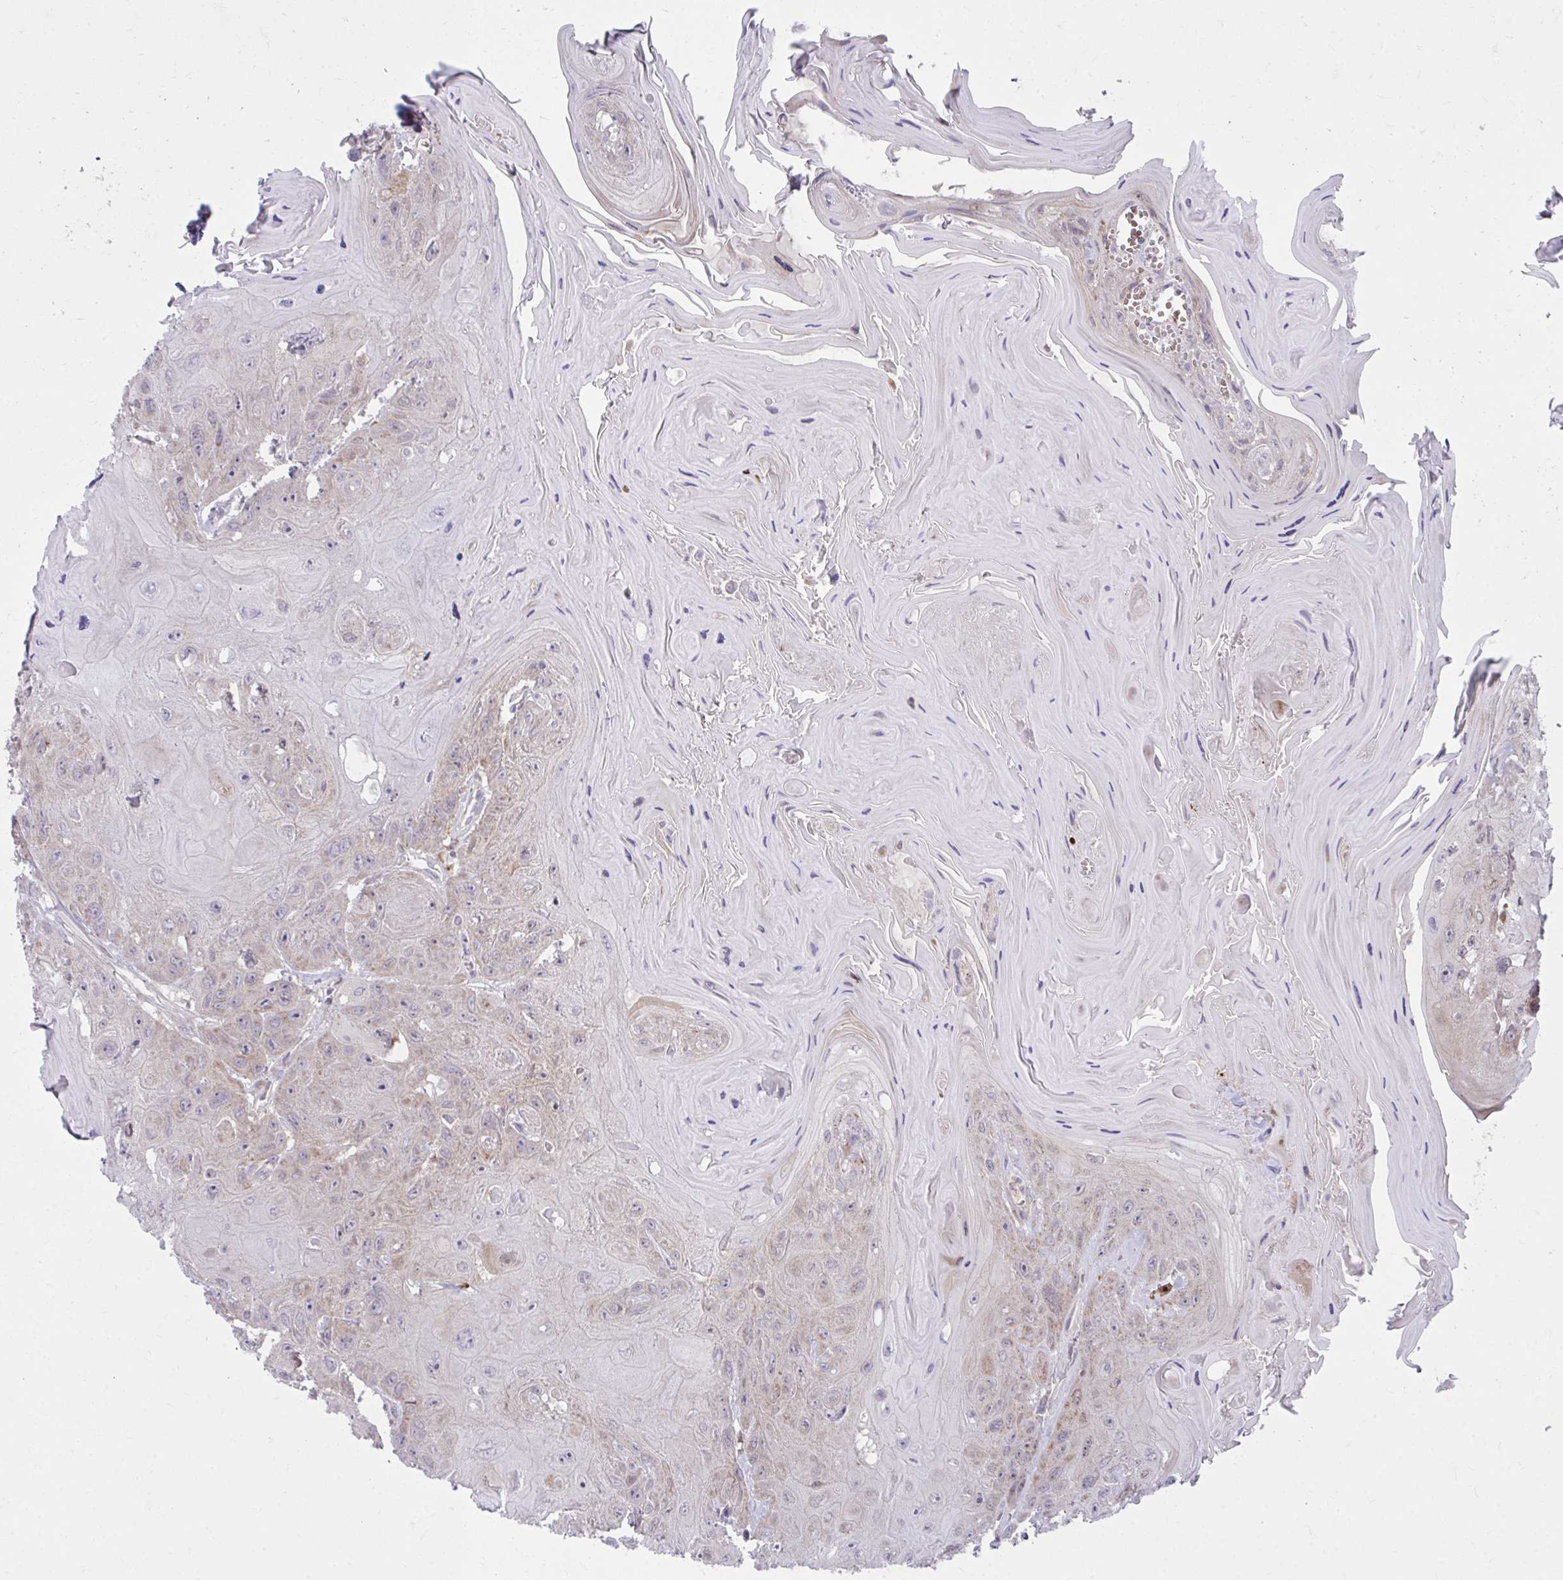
{"staining": {"intensity": "moderate", "quantity": "<25%", "location": "cytoplasmic/membranous"}, "tissue": "head and neck cancer", "cell_type": "Tumor cells", "image_type": "cancer", "snomed": [{"axis": "morphology", "description": "Squamous cell carcinoma, NOS"}, {"axis": "topography", "description": "Head-Neck"}], "caption": "Approximately <25% of tumor cells in human head and neck cancer (squamous cell carcinoma) demonstrate moderate cytoplasmic/membranous protein staining as visualized by brown immunohistochemical staining.", "gene": "C16orf54", "patient": {"sex": "female", "age": 59}}